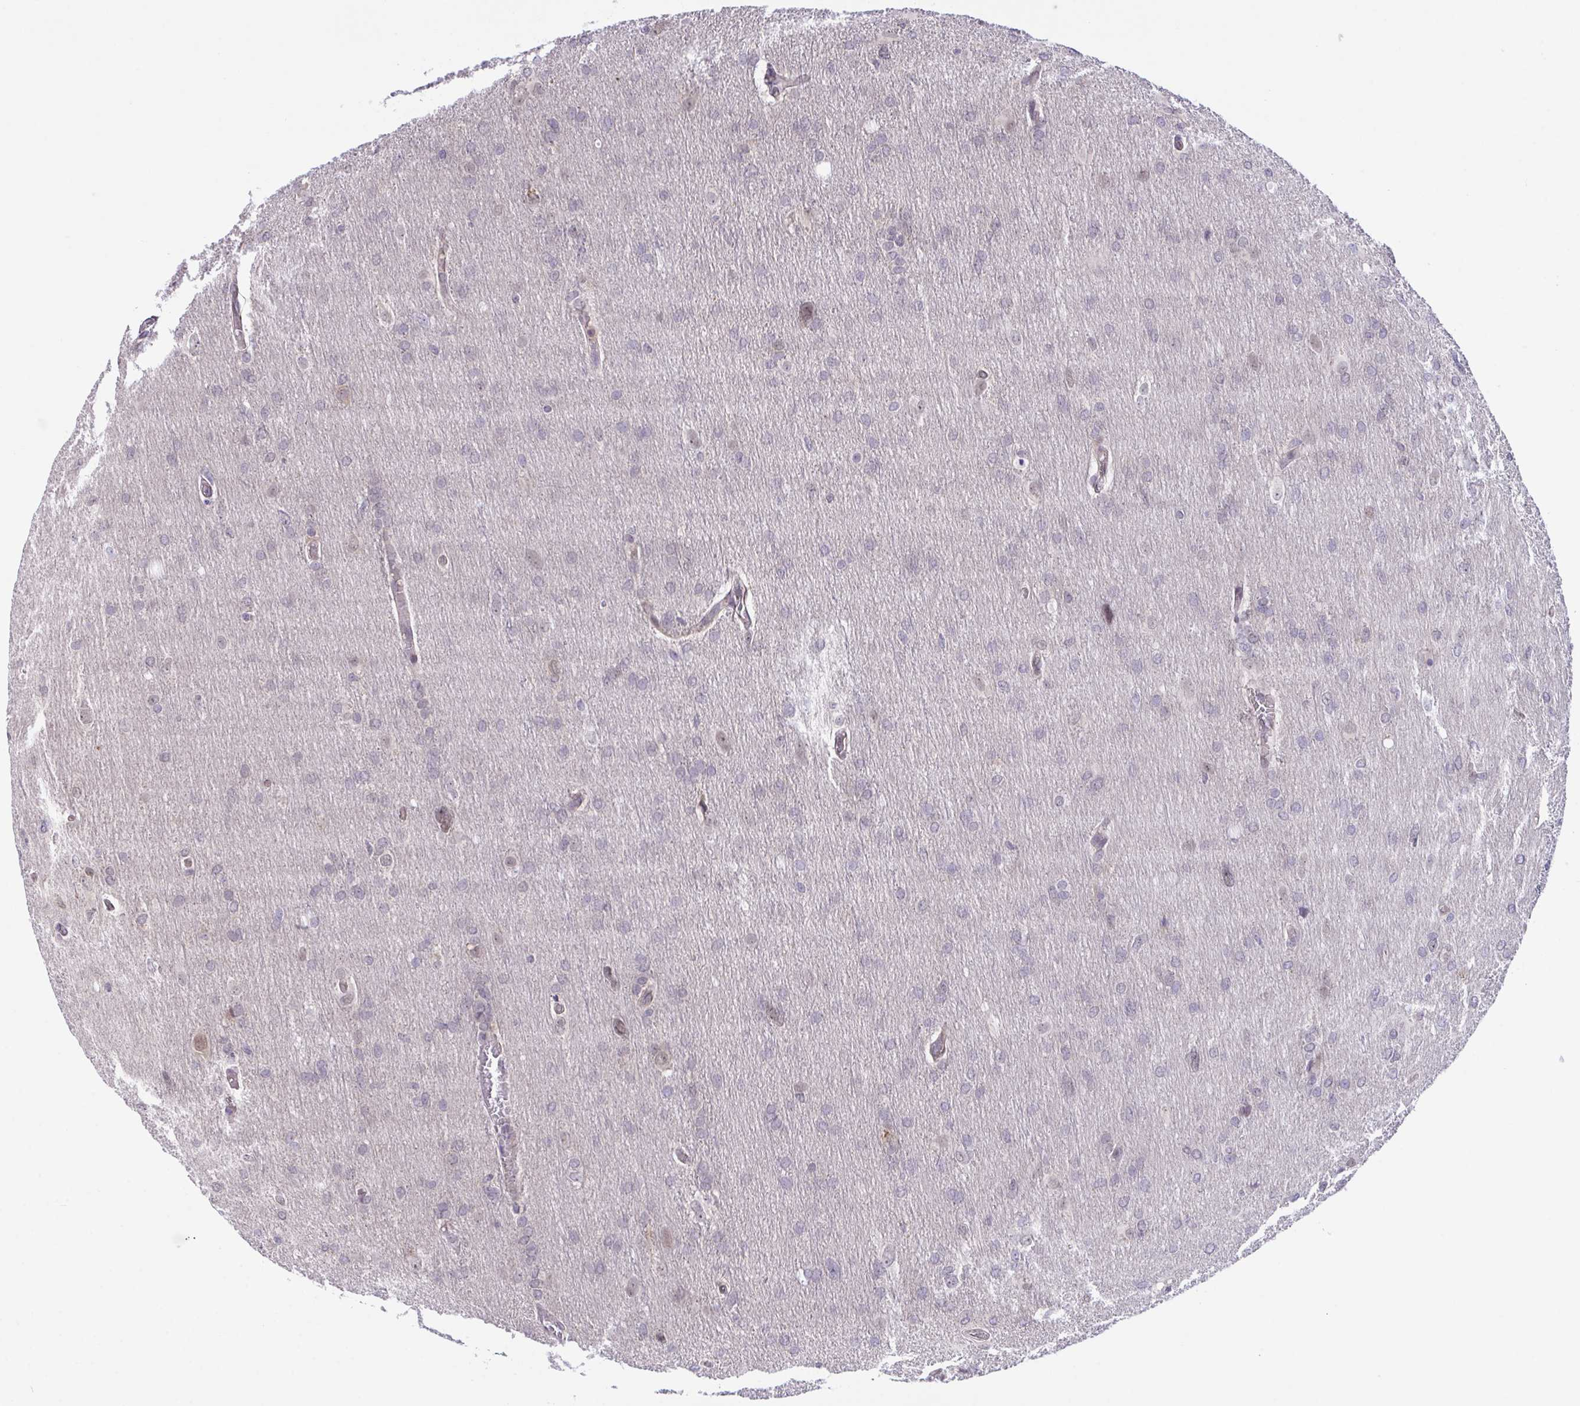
{"staining": {"intensity": "negative", "quantity": "none", "location": "none"}, "tissue": "glioma", "cell_type": "Tumor cells", "image_type": "cancer", "snomed": [{"axis": "morphology", "description": "Glioma, malignant, High grade"}, {"axis": "topography", "description": "Brain"}], "caption": "IHC micrograph of human glioma stained for a protein (brown), which demonstrates no expression in tumor cells.", "gene": "ZNF444", "patient": {"sex": "male", "age": 53}}